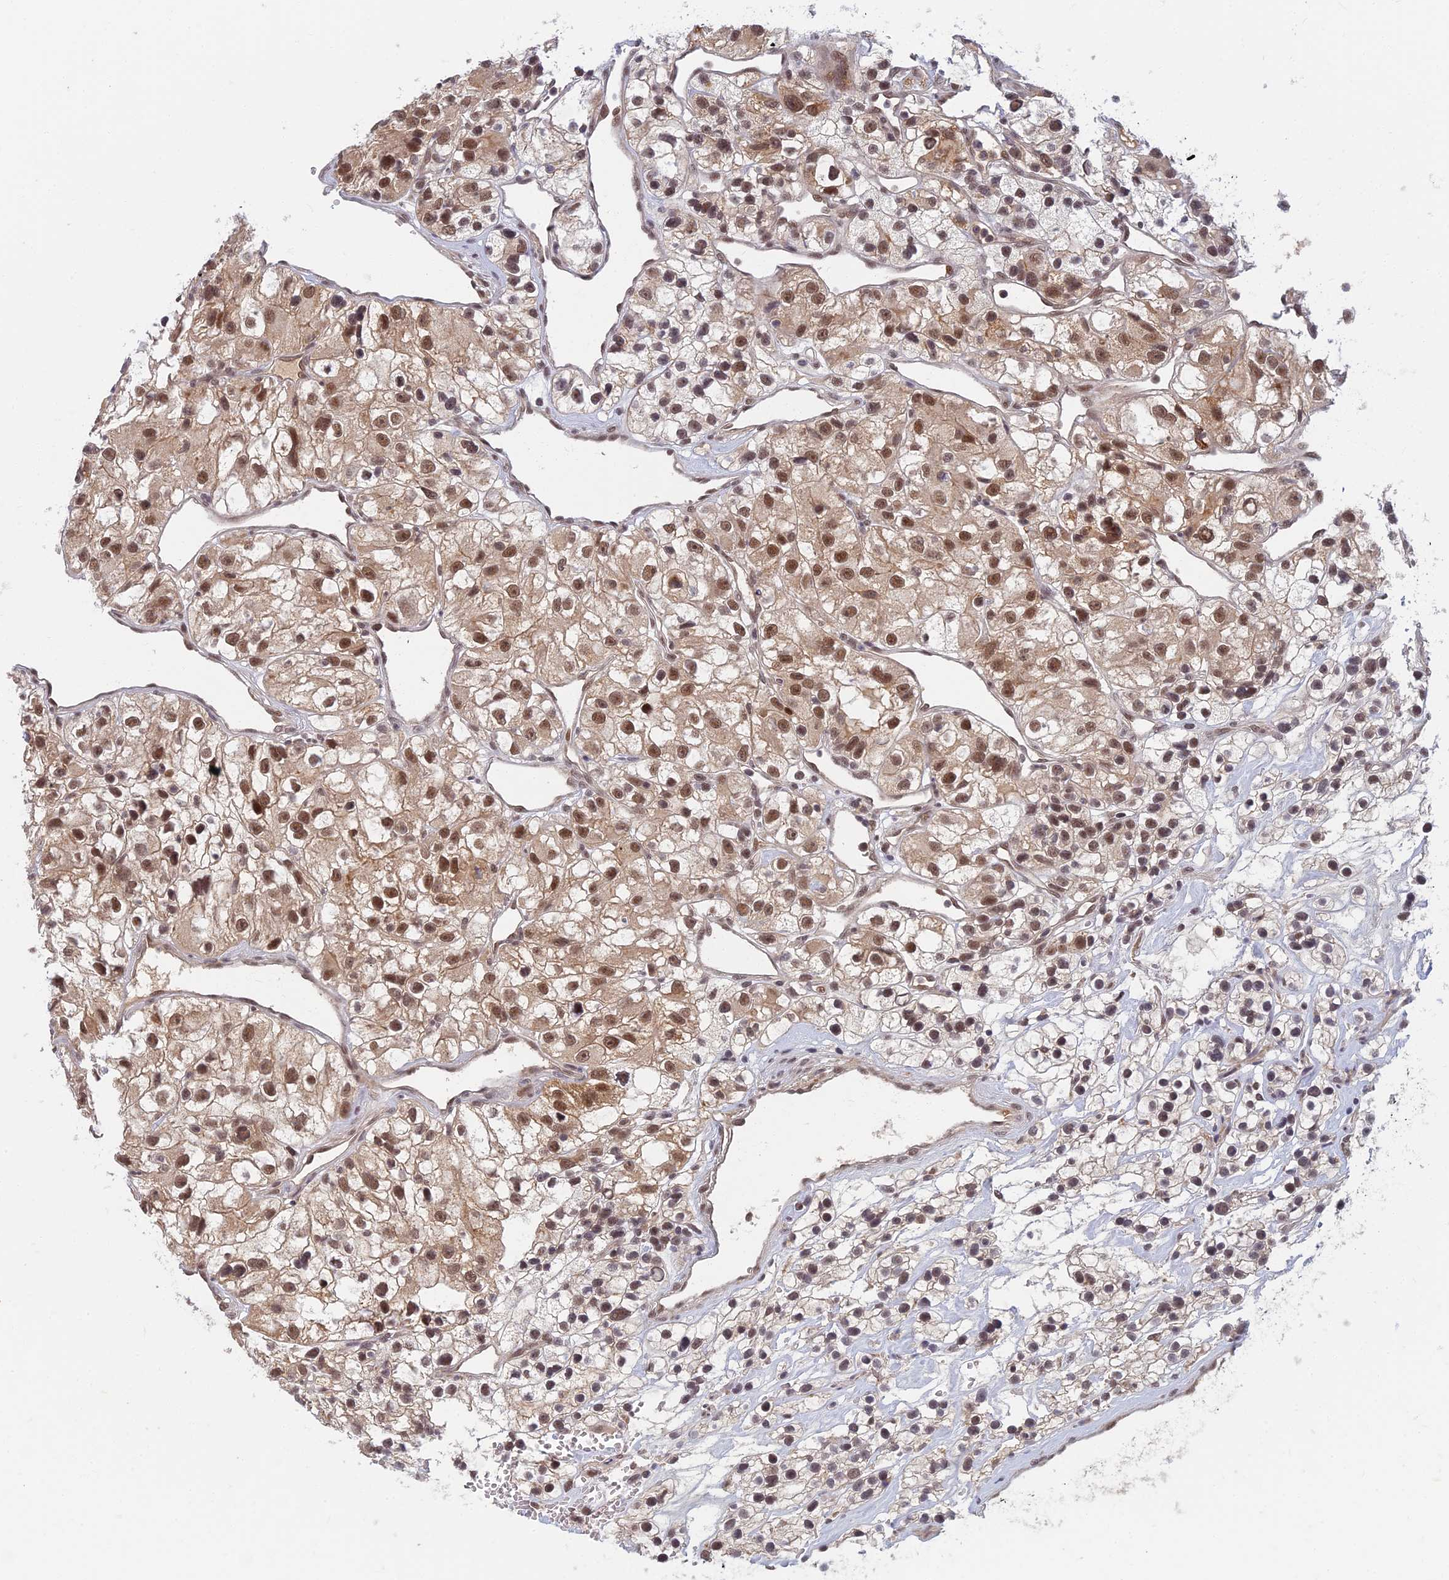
{"staining": {"intensity": "moderate", "quantity": ">75%", "location": "cytoplasmic/membranous,nuclear"}, "tissue": "renal cancer", "cell_type": "Tumor cells", "image_type": "cancer", "snomed": [{"axis": "morphology", "description": "Adenocarcinoma, NOS"}, {"axis": "topography", "description": "Kidney"}], "caption": "Immunohistochemical staining of human renal adenocarcinoma reveals moderate cytoplasmic/membranous and nuclear protein expression in approximately >75% of tumor cells.", "gene": "TCEA2", "patient": {"sex": "female", "age": 57}}